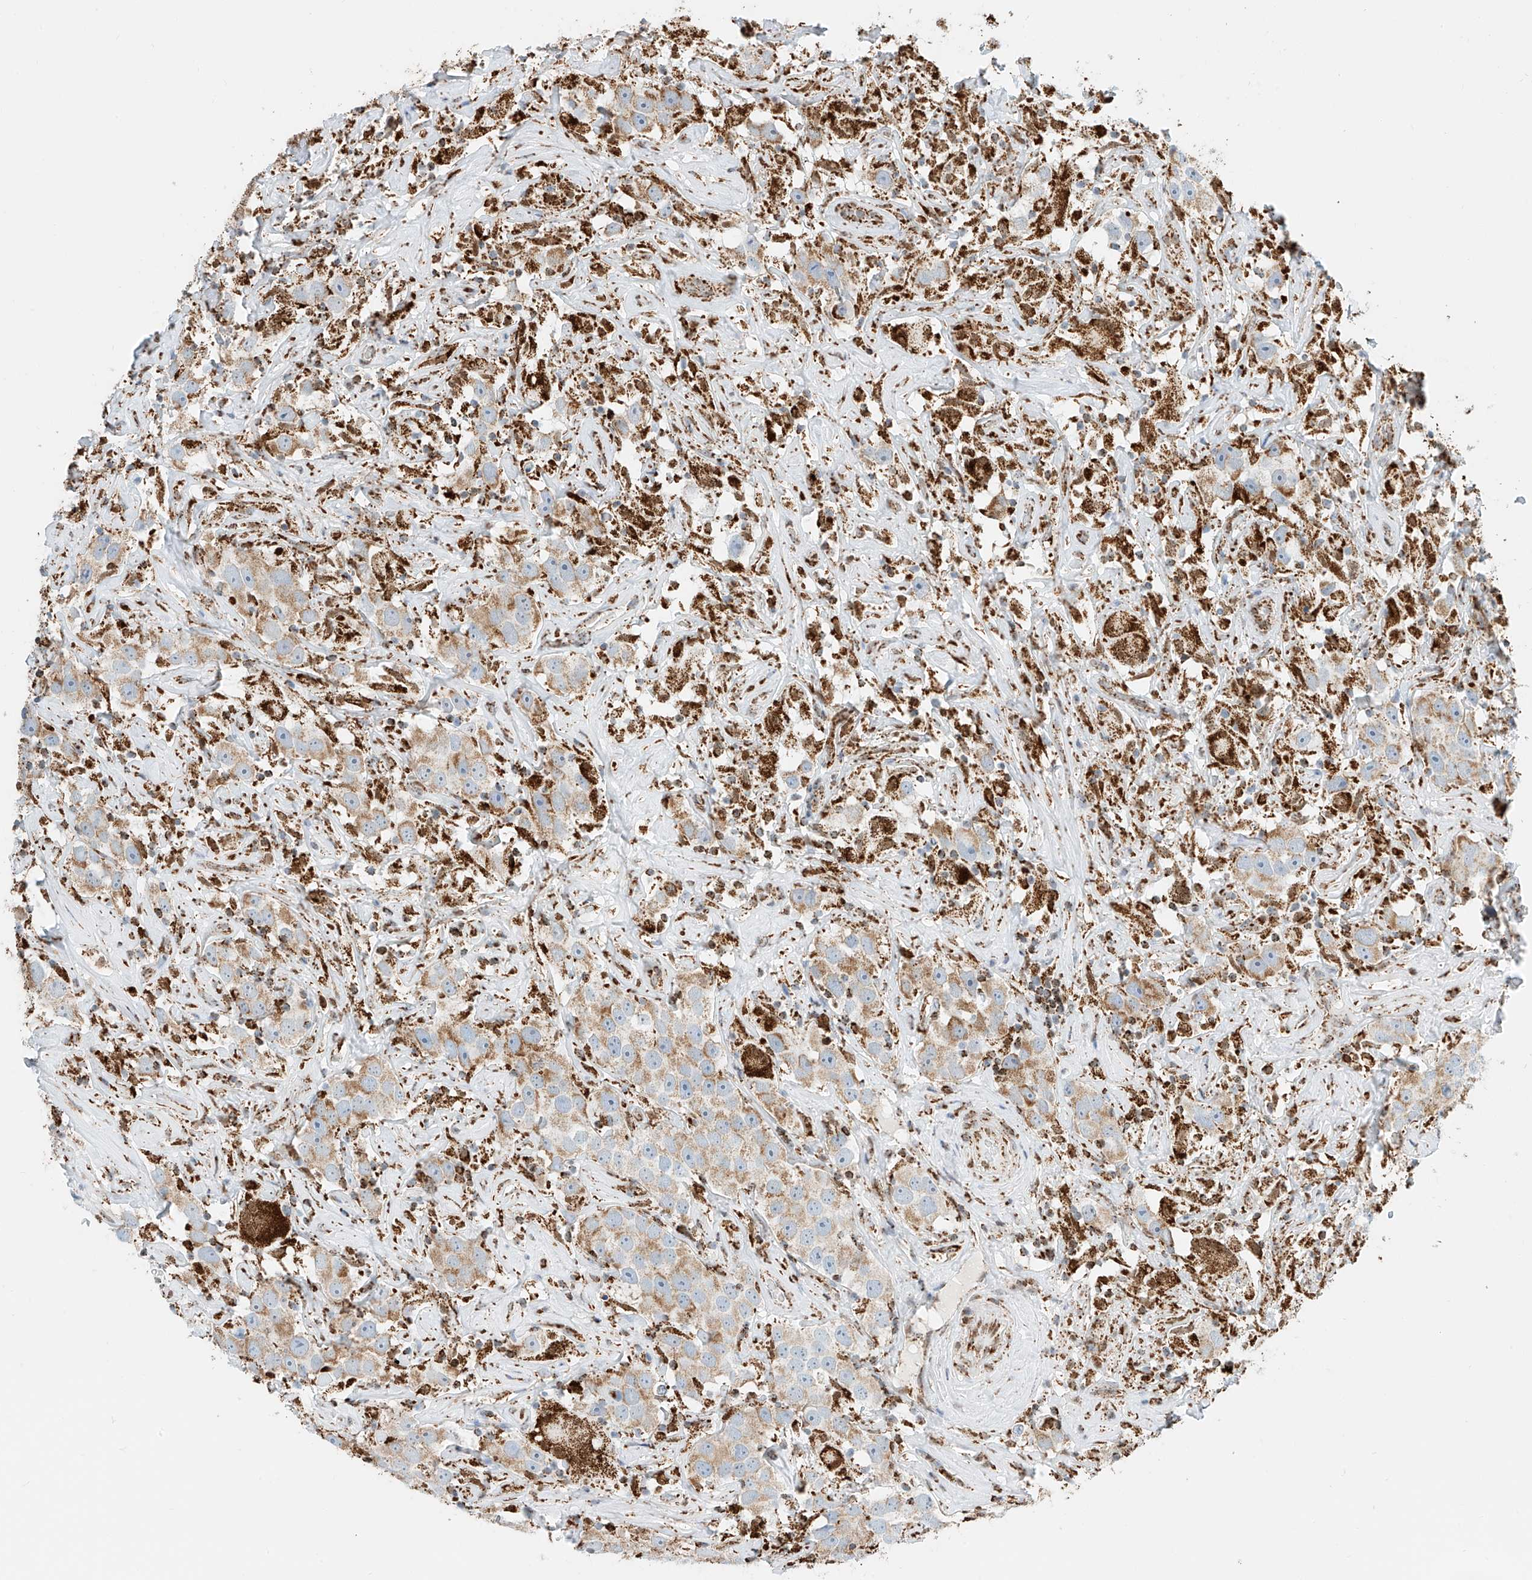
{"staining": {"intensity": "moderate", "quantity": ">75%", "location": "cytoplasmic/membranous"}, "tissue": "testis cancer", "cell_type": "Tumor cells", "image_type": "cancer", "snomed": [{"axis": "morphology", "description": "Seminoma, NOS"}, {"axis": "topography", "description": "Testis"}], "caption": "An immunohistochemistry (IHC) photomicrograph of neoplastic tissue is shown. Protein staining in brown shows moderate cytoplasmic/membranous positivity in testis cancer within tumor cells.", "gene": "PPA2", "patient": {"sex": "male", "age": 49}}